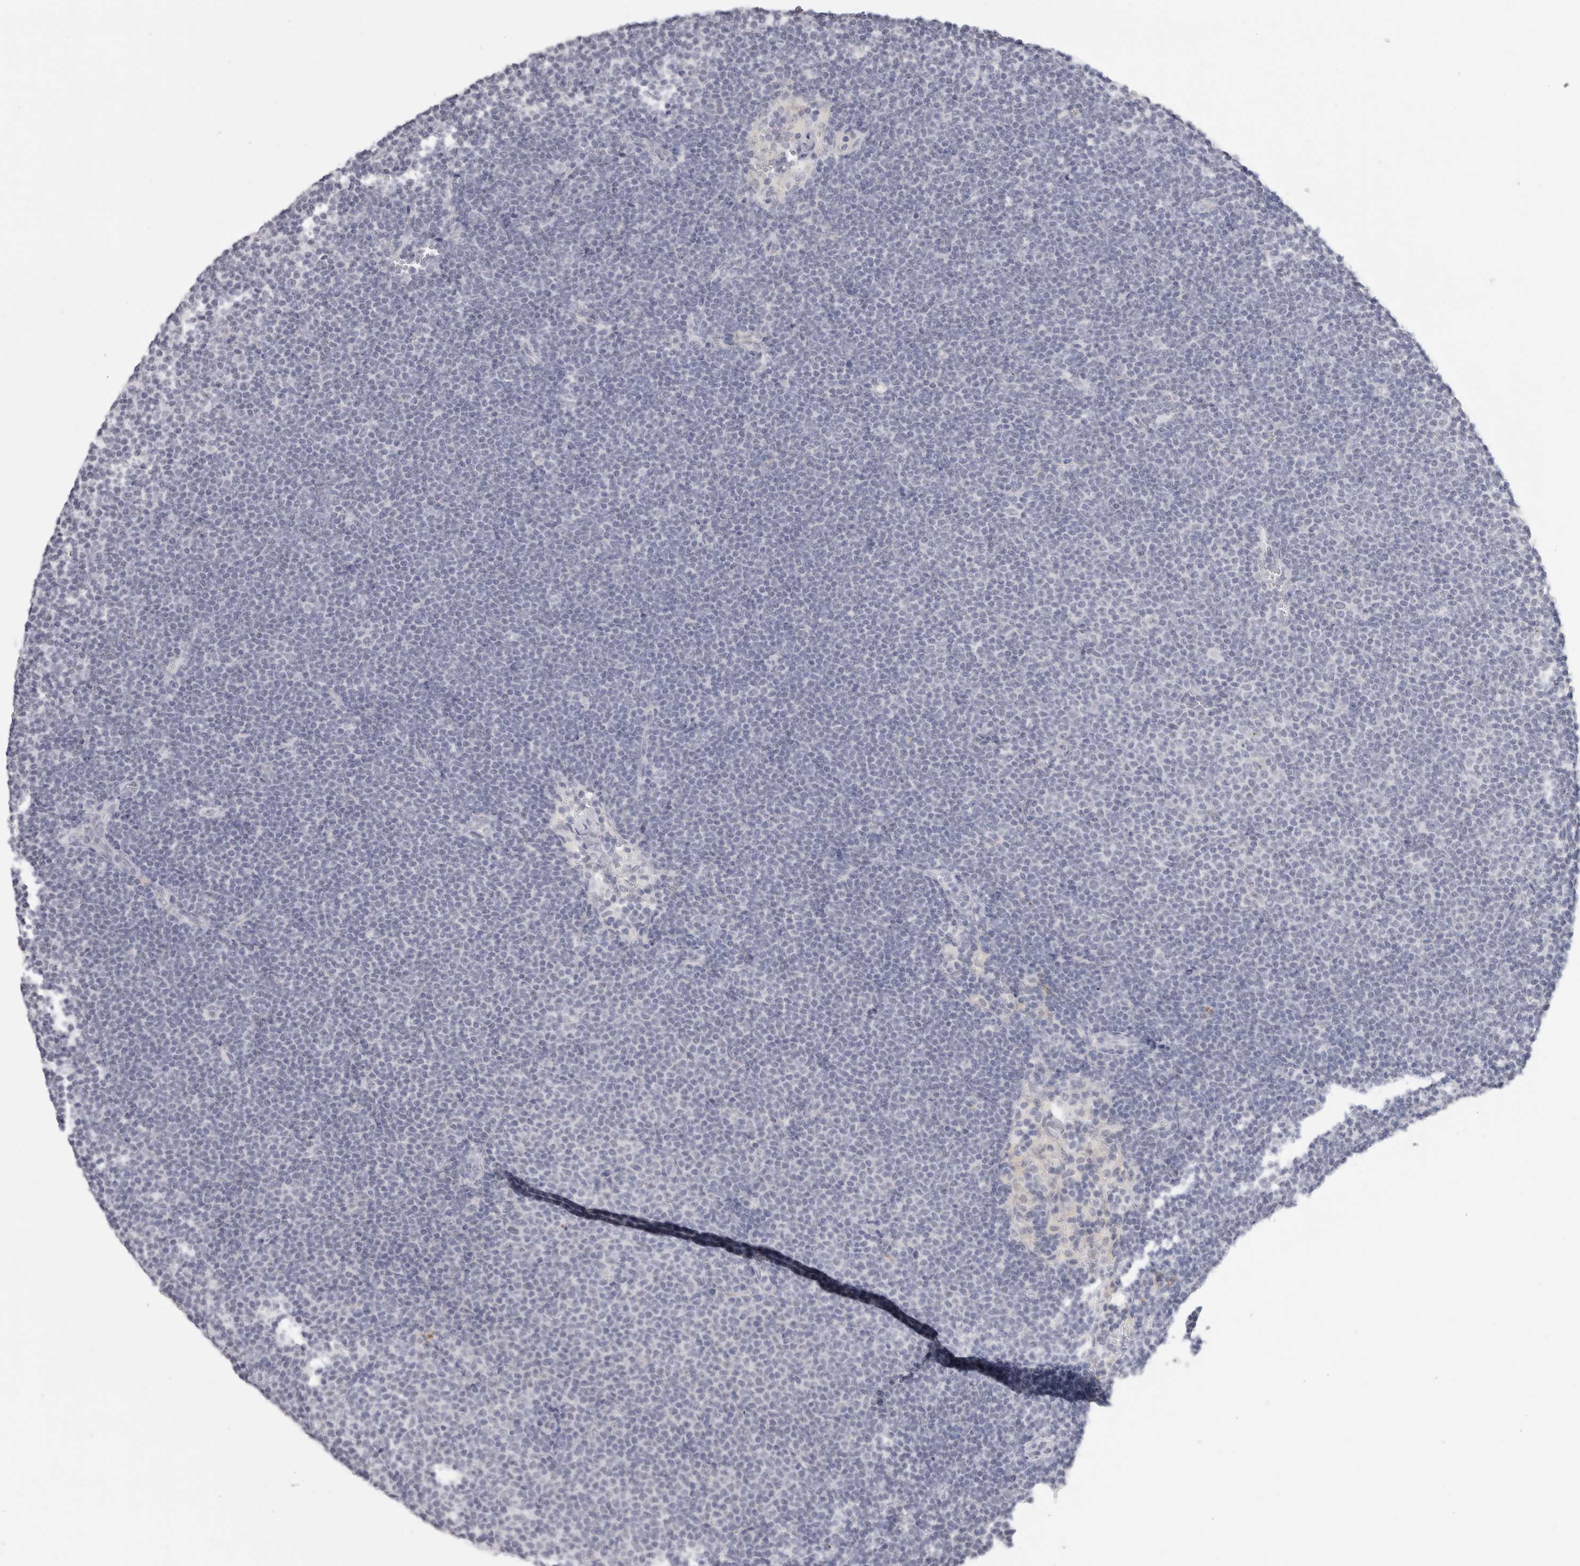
{"staining": {"intensity": "negative", "quantity": "none", "location": "none"}, "tissue": "lymphoma", "cell_type": "Tumor cells", "image_type": "cancer", "snomed": [{"axis": "morphology", "description": "Malignant lymphoma, non-Hodgkin's type, Low grade"}, {"axis": "topography", "description": "Lymph node"}], "caption": "Tumor cells are negative for brown protein staining in malignant lymphoma, non-Hodgkin's type (low-grade).", "gene": "CADM3", "patient": {"sex": "female", "age": 53}}